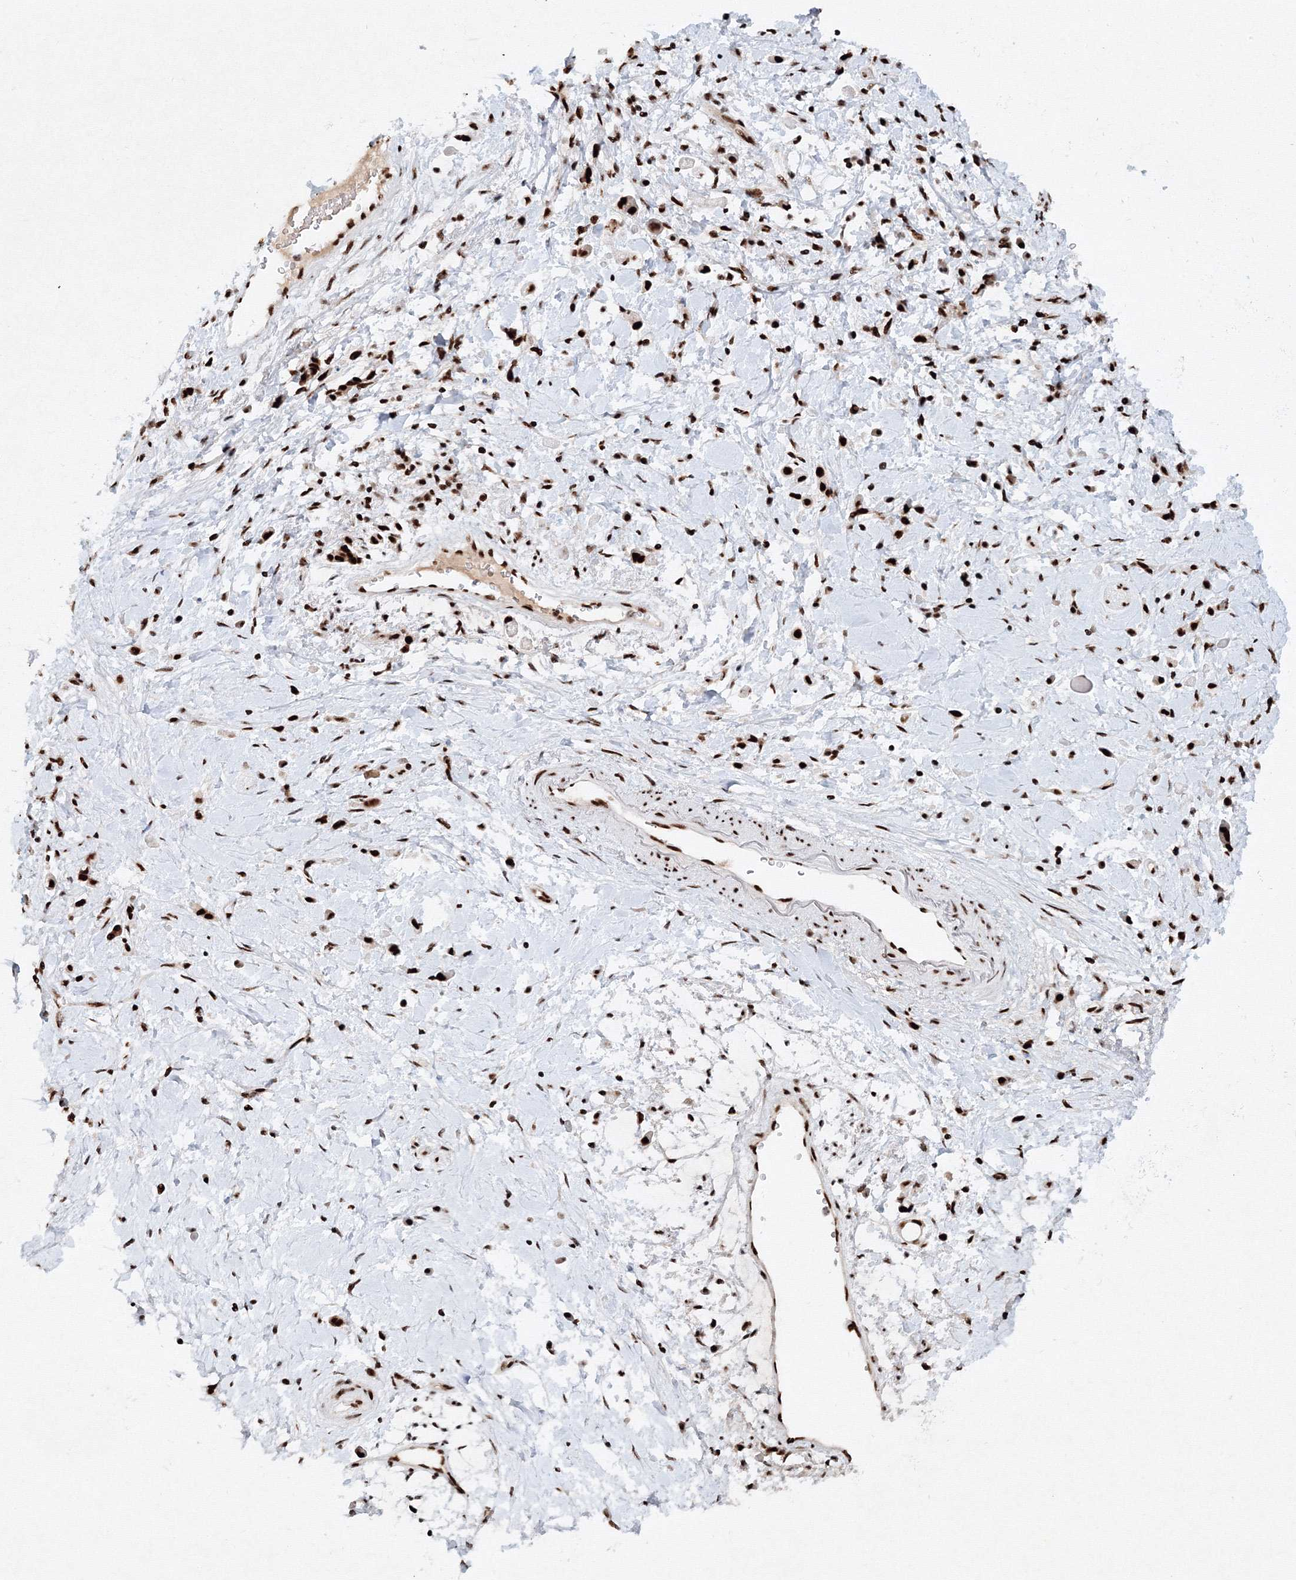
{"staining": {"intensity": "strong", "quantity": ">75%", "location": "nuclear"}, "tissue": "stomach cancer", "cell_type": "Tumor cells", "image_type": "cancer", "snomed": [{"axis": "morphology", "description": "Adenocarcinoma, NOS"}, {"axis": "topography", "description": "Stomach"}], "caption": "Stomach cancer stained with DAB immunohistochemistry displays high levels of strong nuclear positivity in about >75% of tumor cells.", "gene": "SNRPC", "patient": {"sex": "female", "age": 60}}